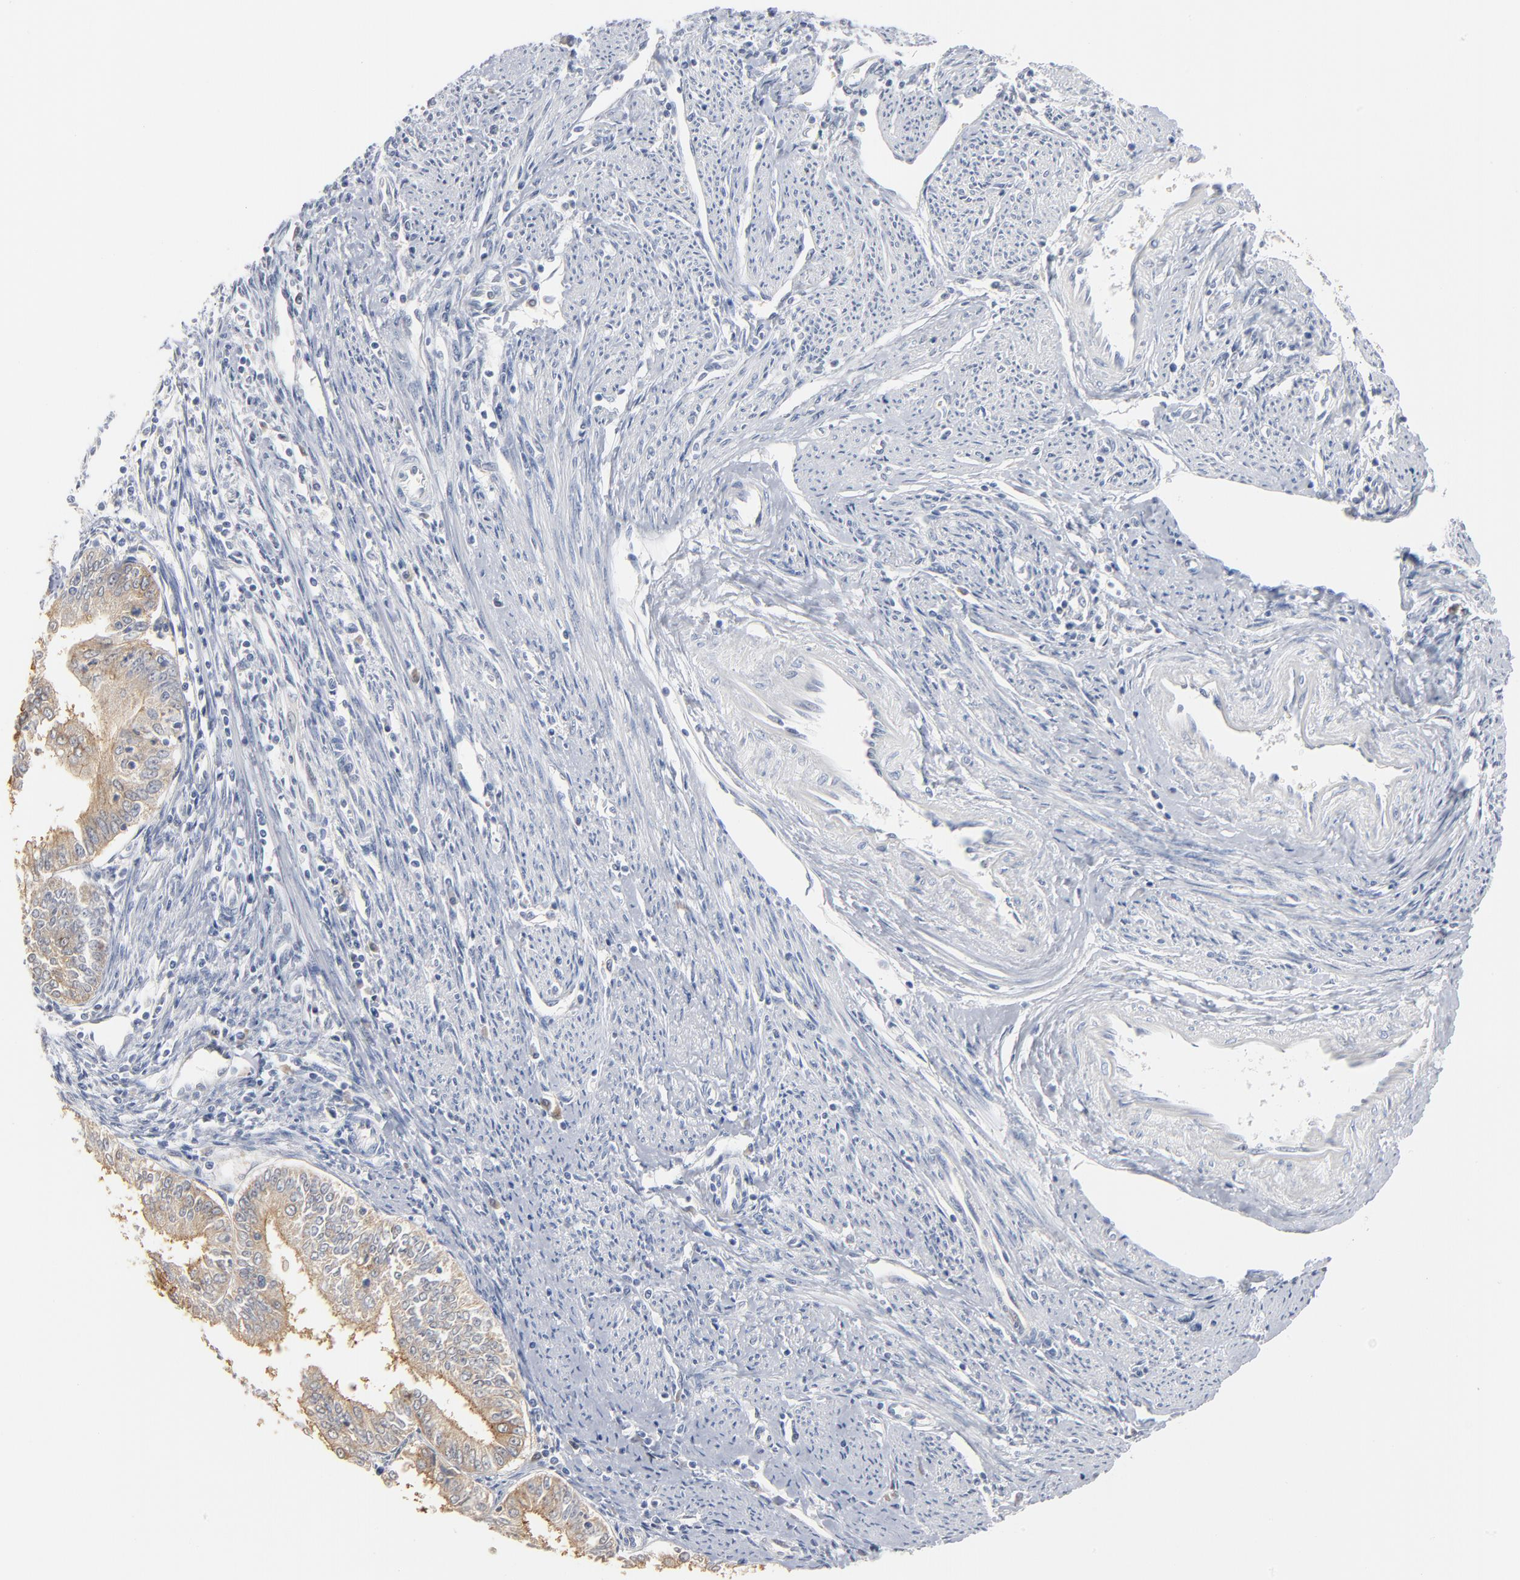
{"staining": {"intensity": "moderate", "quantity": "25%-75%", "location": "cytoplasmic/membranous"}, "tissue": "endometrial cancer", "cell_type": "Tumor cells", "image_type": "cancer", "snomed": [{"axis": "morphology", "description": "Adenocarcinoma, NOS"}, {"axis": "topography", "description": "Endometrium"}], "caption": "Endometrial cancer stained for a protein demonstrates moderate cytoplasmic/membranous positivity in tumor cells. (DAB IHC with brightfield microscopy, high magnification).", "gene": "EPCAM", "patient": {"sex": "female", "age": 75}}